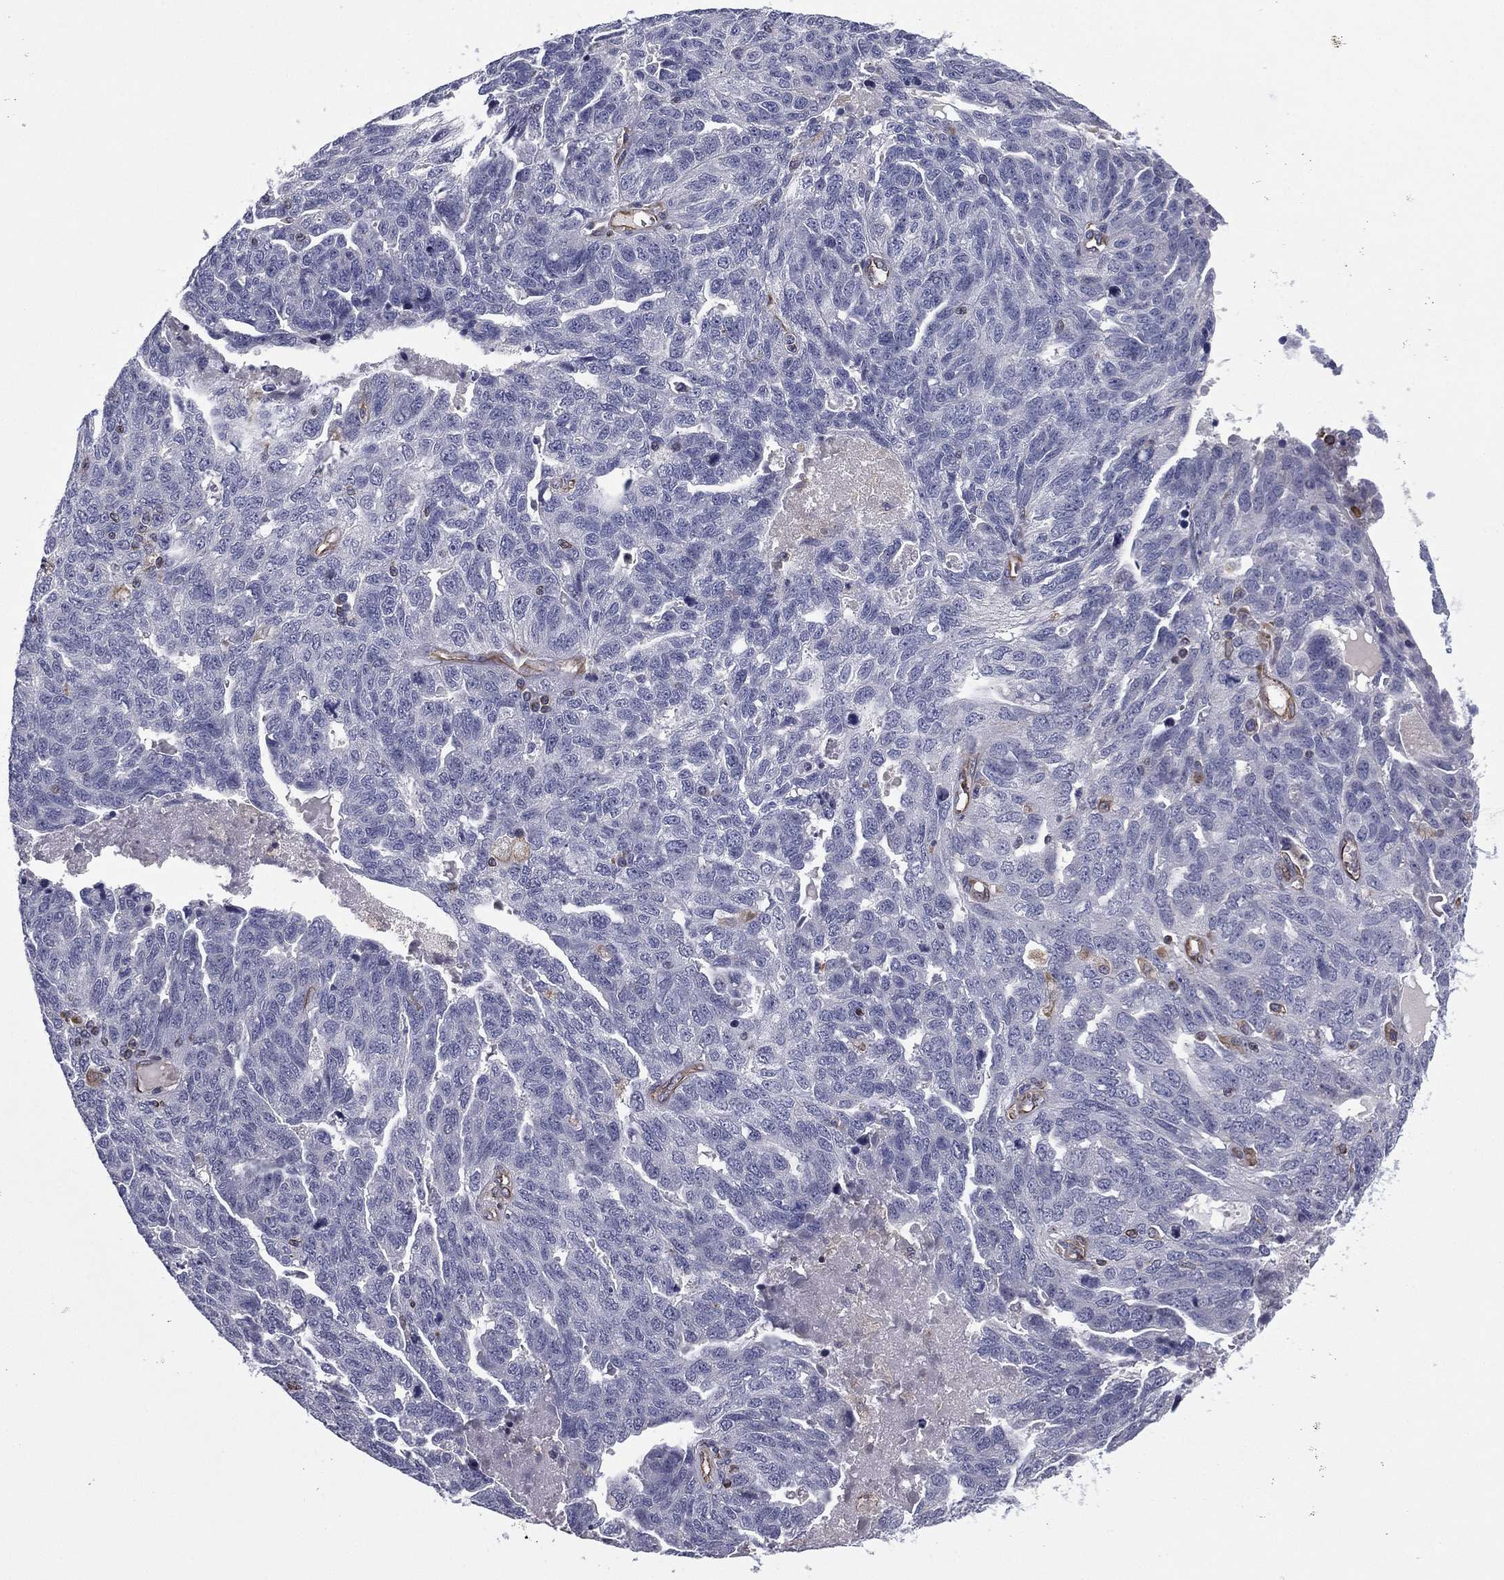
{"staining": {"intensity": "negative", "quantity": "none", "location": "none"}, "tissue": "ovarian cancer", "cell_type": "Tumor cells", "image_type": "cancer", "snomed": [{"axis": "morphology", "description": "Cystadenocarcinoma, serous, NOS"}, {"axis": "topography", "description": "Ovary"}], "caption": "Tumor cells are negative for protein expression in human ovarian cancer.", "gene": "SCUBE1", "patient": {"sex": "female", "age": 71}}